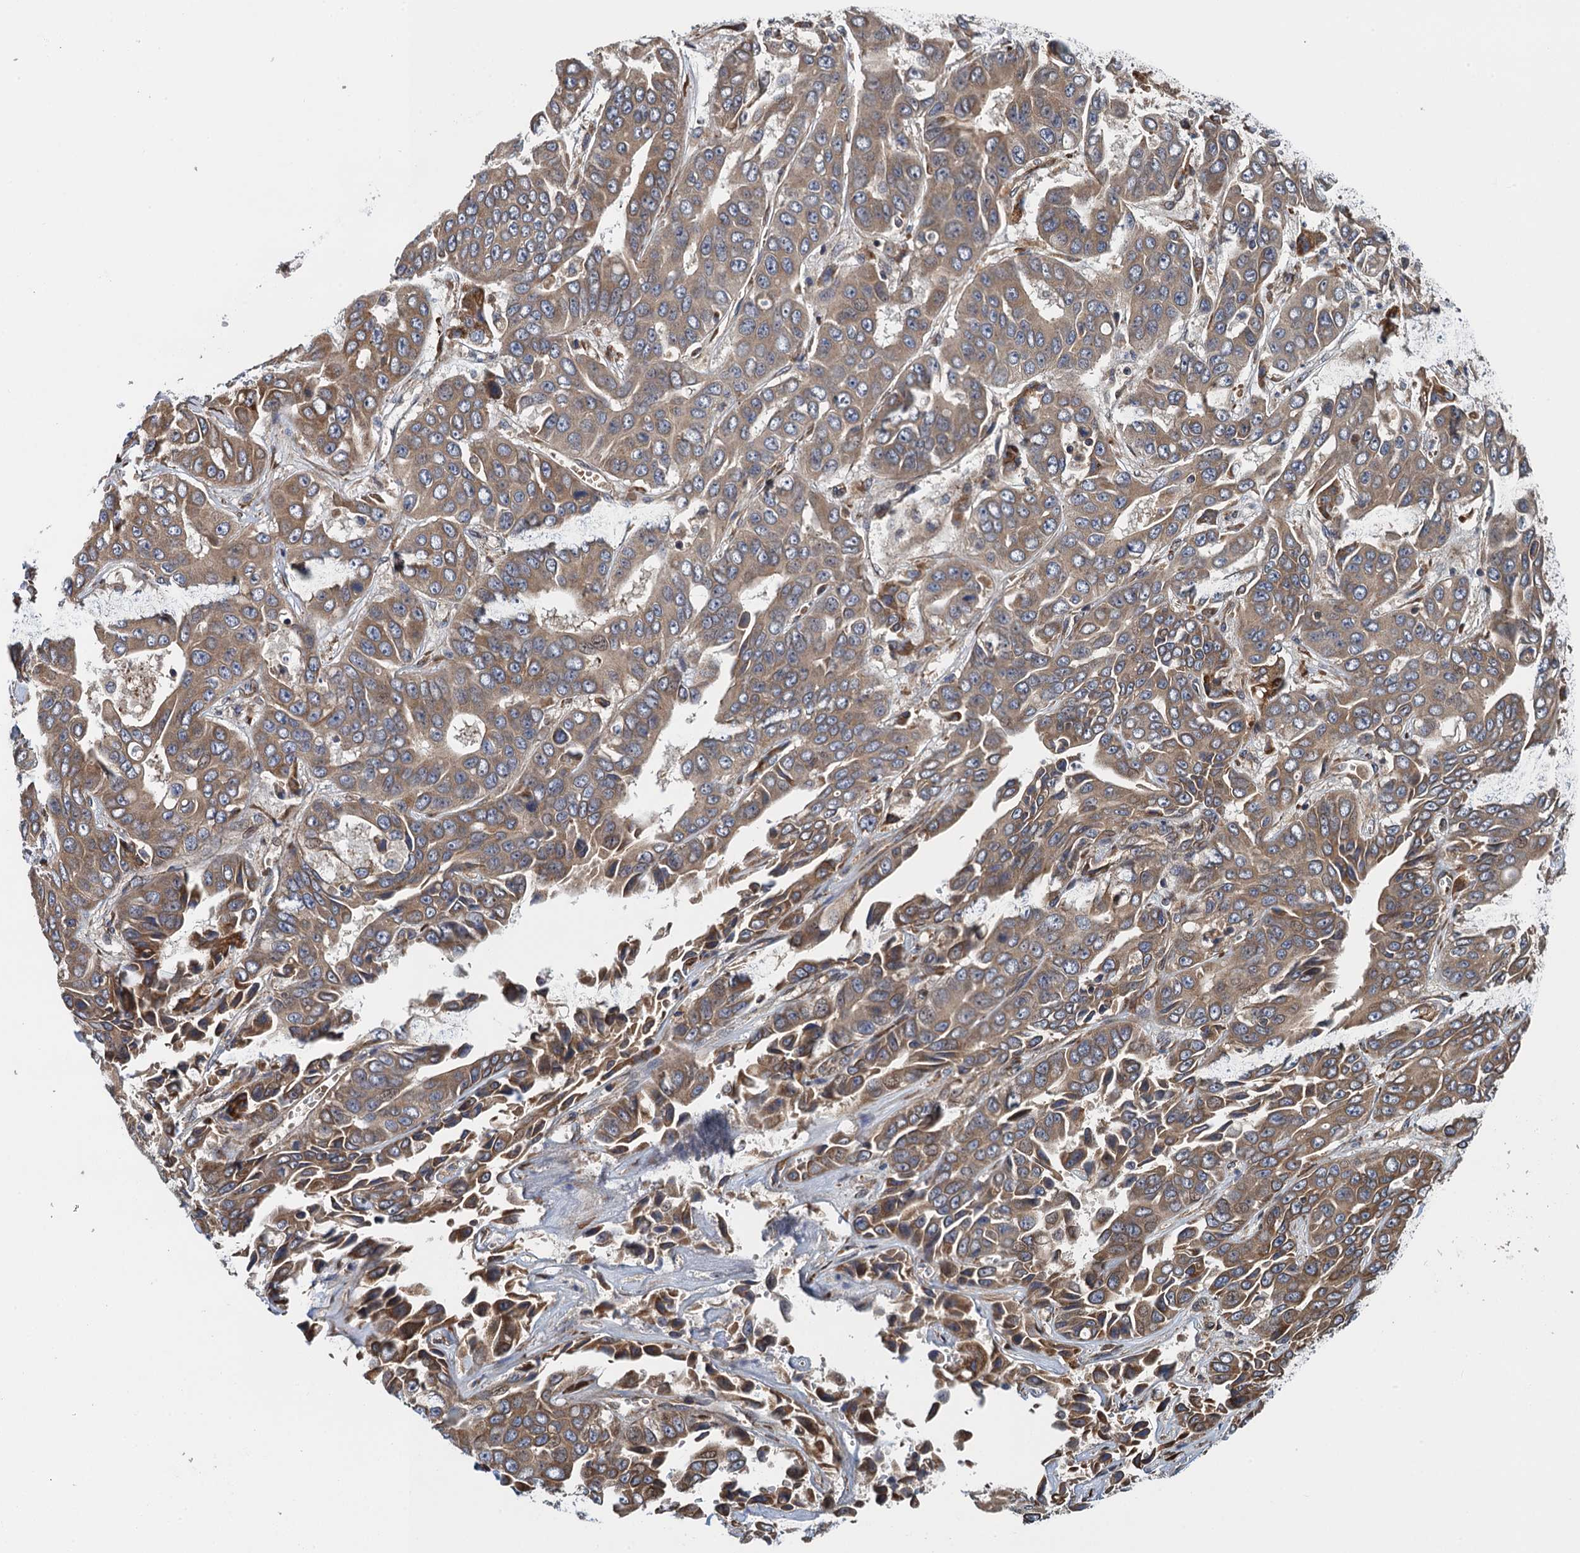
{"staining": {"intensity": "moderate", "quantity": ">75%", "location": "cytoplasmic/membranous"}, "tissue": "liver cancer", "cell_type": "Tumor cells", "image_type": "cancer", "snomed": [{"axis": "morphology", "description": "Cholangiocarcinoma"}, {"axis": "topography", "description": "Liver"}], "caption": "This is an image of IHC staining of liver cancer, which shows moderate positivity in the cytoplasmic/membranous of tumor cells.", "gene": "MDM1", "patient": {"sex": "female", "age": 52}}